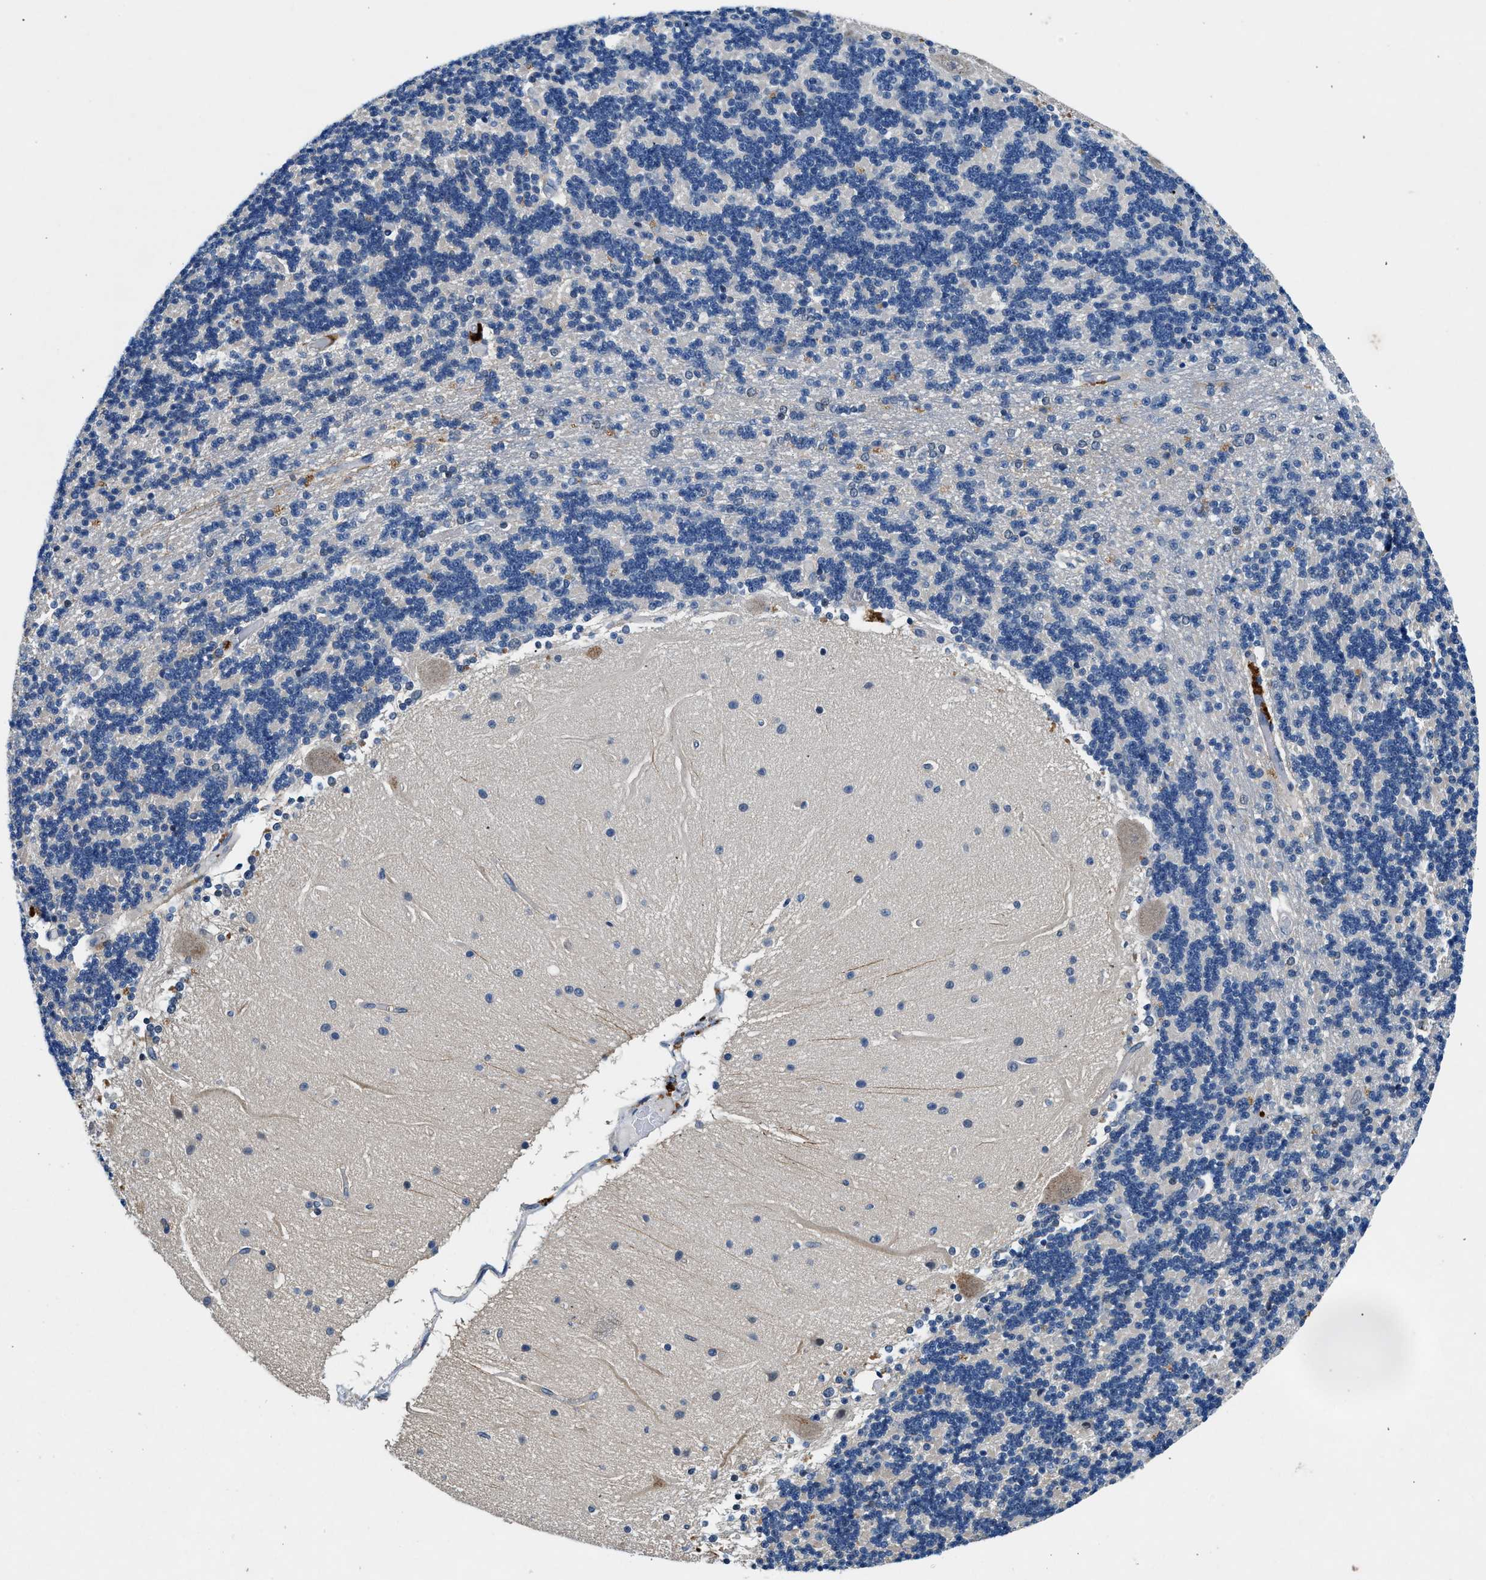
{"staining": {"intensity": "negative", "quantity": "none", "location": "none"}, "tissue": "cerebellum", "cell_type": "Cells in granular layer", "image_type": "normal", "snomed": [{"axis": "morphology", "description": "Normal tissue, NOS"}, {"axis": "topography", "description": "Cerebellum"}], "caption": "Benign cerebellum was stained to show a protein in brown. There is no significant staining in cells in granular layer. The staining was performed using DAB to visualize the protein expression in brown, while the nuclei were stained in blue with hematoxylin (Magnification: 20x).", "gene": "COPS2", "patient": {"sex": "female", "age": 54}}